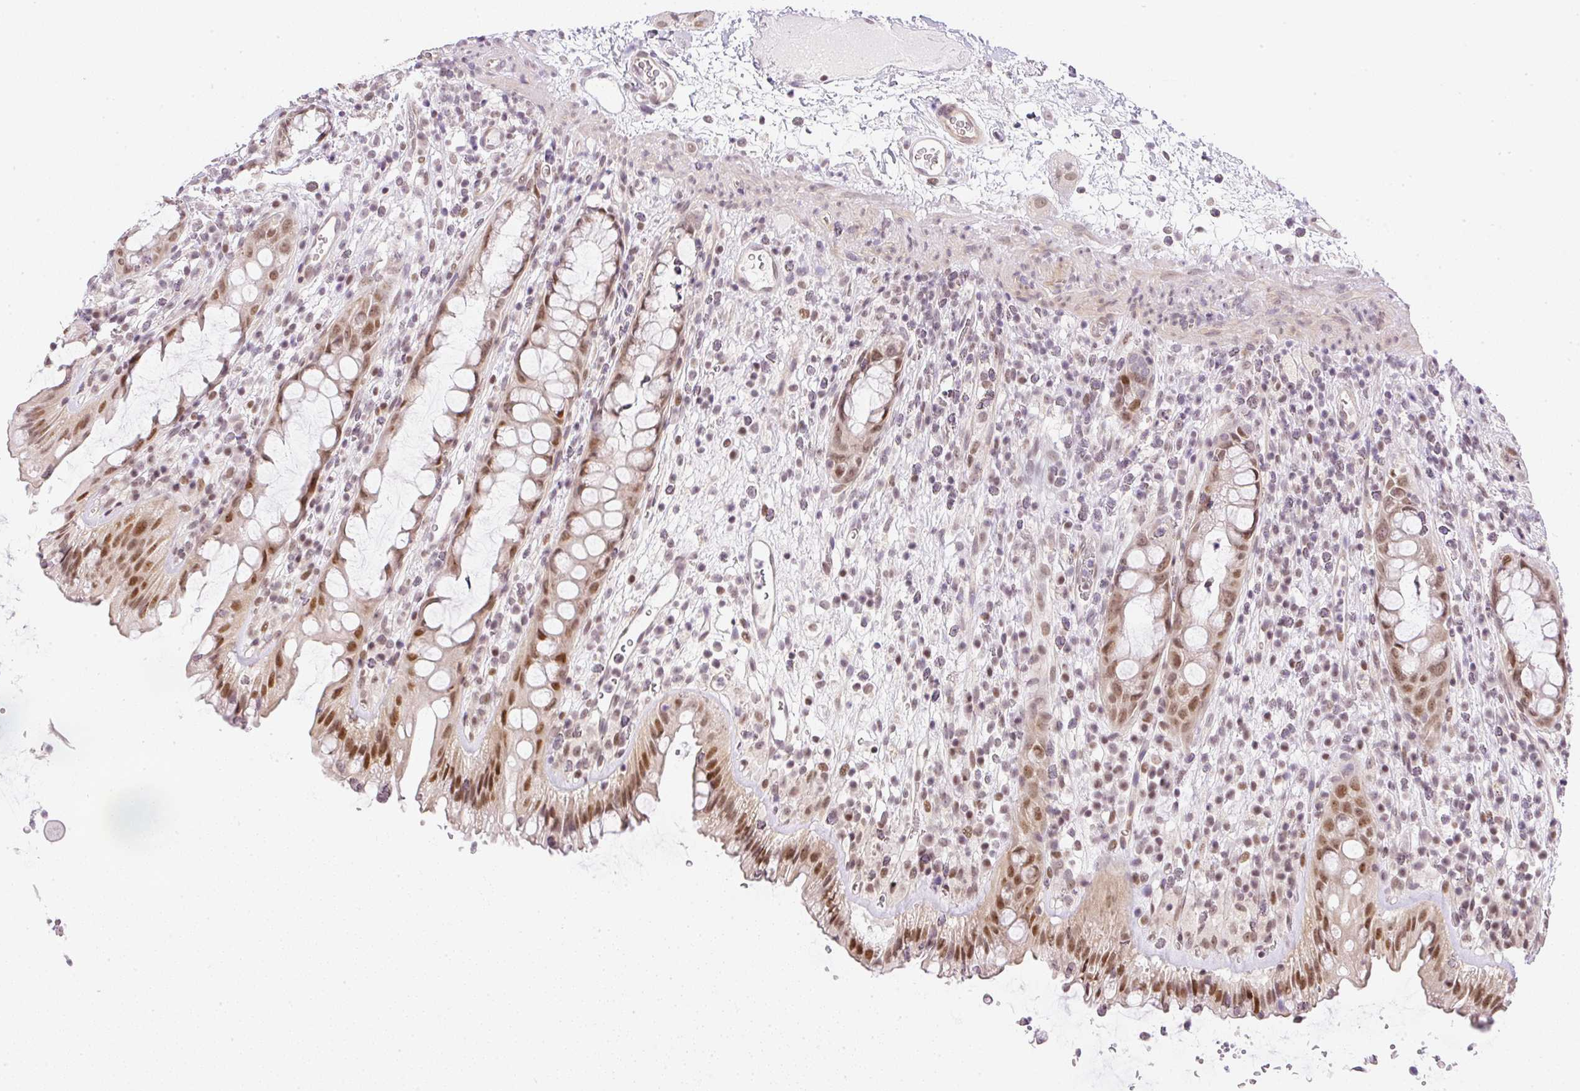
{"staining": {"intensity": "moderate", "quantity": ">75%", "location": "nuclear"}, "tissue": "rectum", "cell_type": "Glandular cells", "image_type": "normal", "snomed": [{"axis": "morphology", "description": "Normal tissue, NOS"}, {"axis": "topography", "description": "Rectum"}], "caption": "Brown immunohistochemical staining in unremarkable human rectum shows moderate nuclear positivity in about >75% of glandular cells. The protein is shown in brown color, while the nuclei are stained blue.", "gene": "DPPA4", "patient": {"sex": "female", "age": 57}}